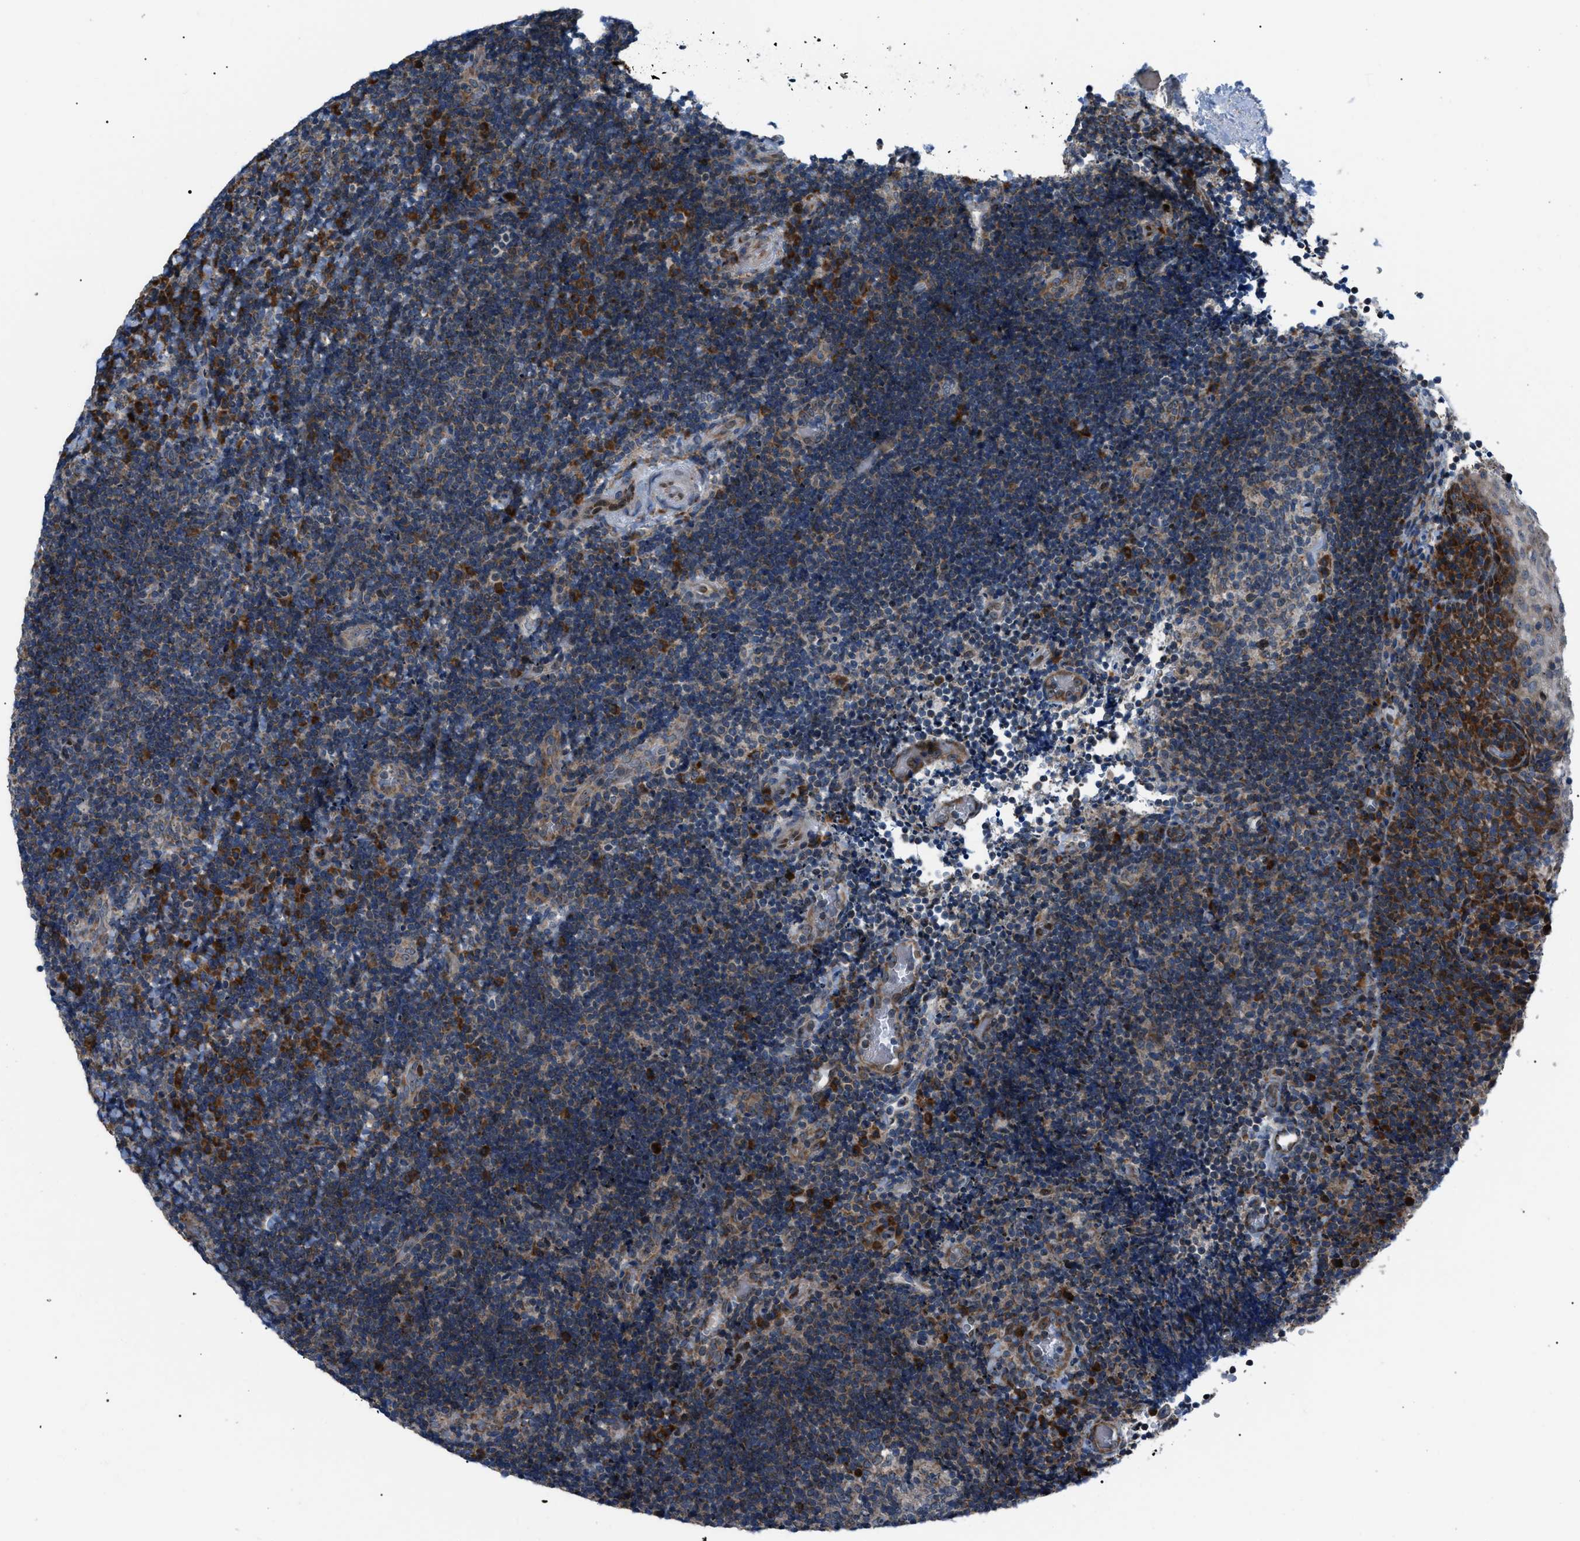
{"staining": {"intensity": "strong", "quantity": "<25%", "location": "cytoplasmic/membranous"}, "tissue": "lymphoma", "cell_type": "Tumor cells", "image_type": "cancer", "snomed": [{"axis": "morphology", "description": "Malignant lymphoma, non-Hodgkin's type, High grade"}, {"axis": "topography", "description": "Tonsil"}], "caption": "High-grade malignant lymphoma, non-Hodgkin's type stained for a protein reveals strong cytoplasmic/membranous positivity in tumor cells. The staining was performed using DAB, with brown indicating positive protein expression. Nuclei are stained blue with hematoxylin.", "gene": "AGO2", "patient": {"sex": "female", "age": 36}}